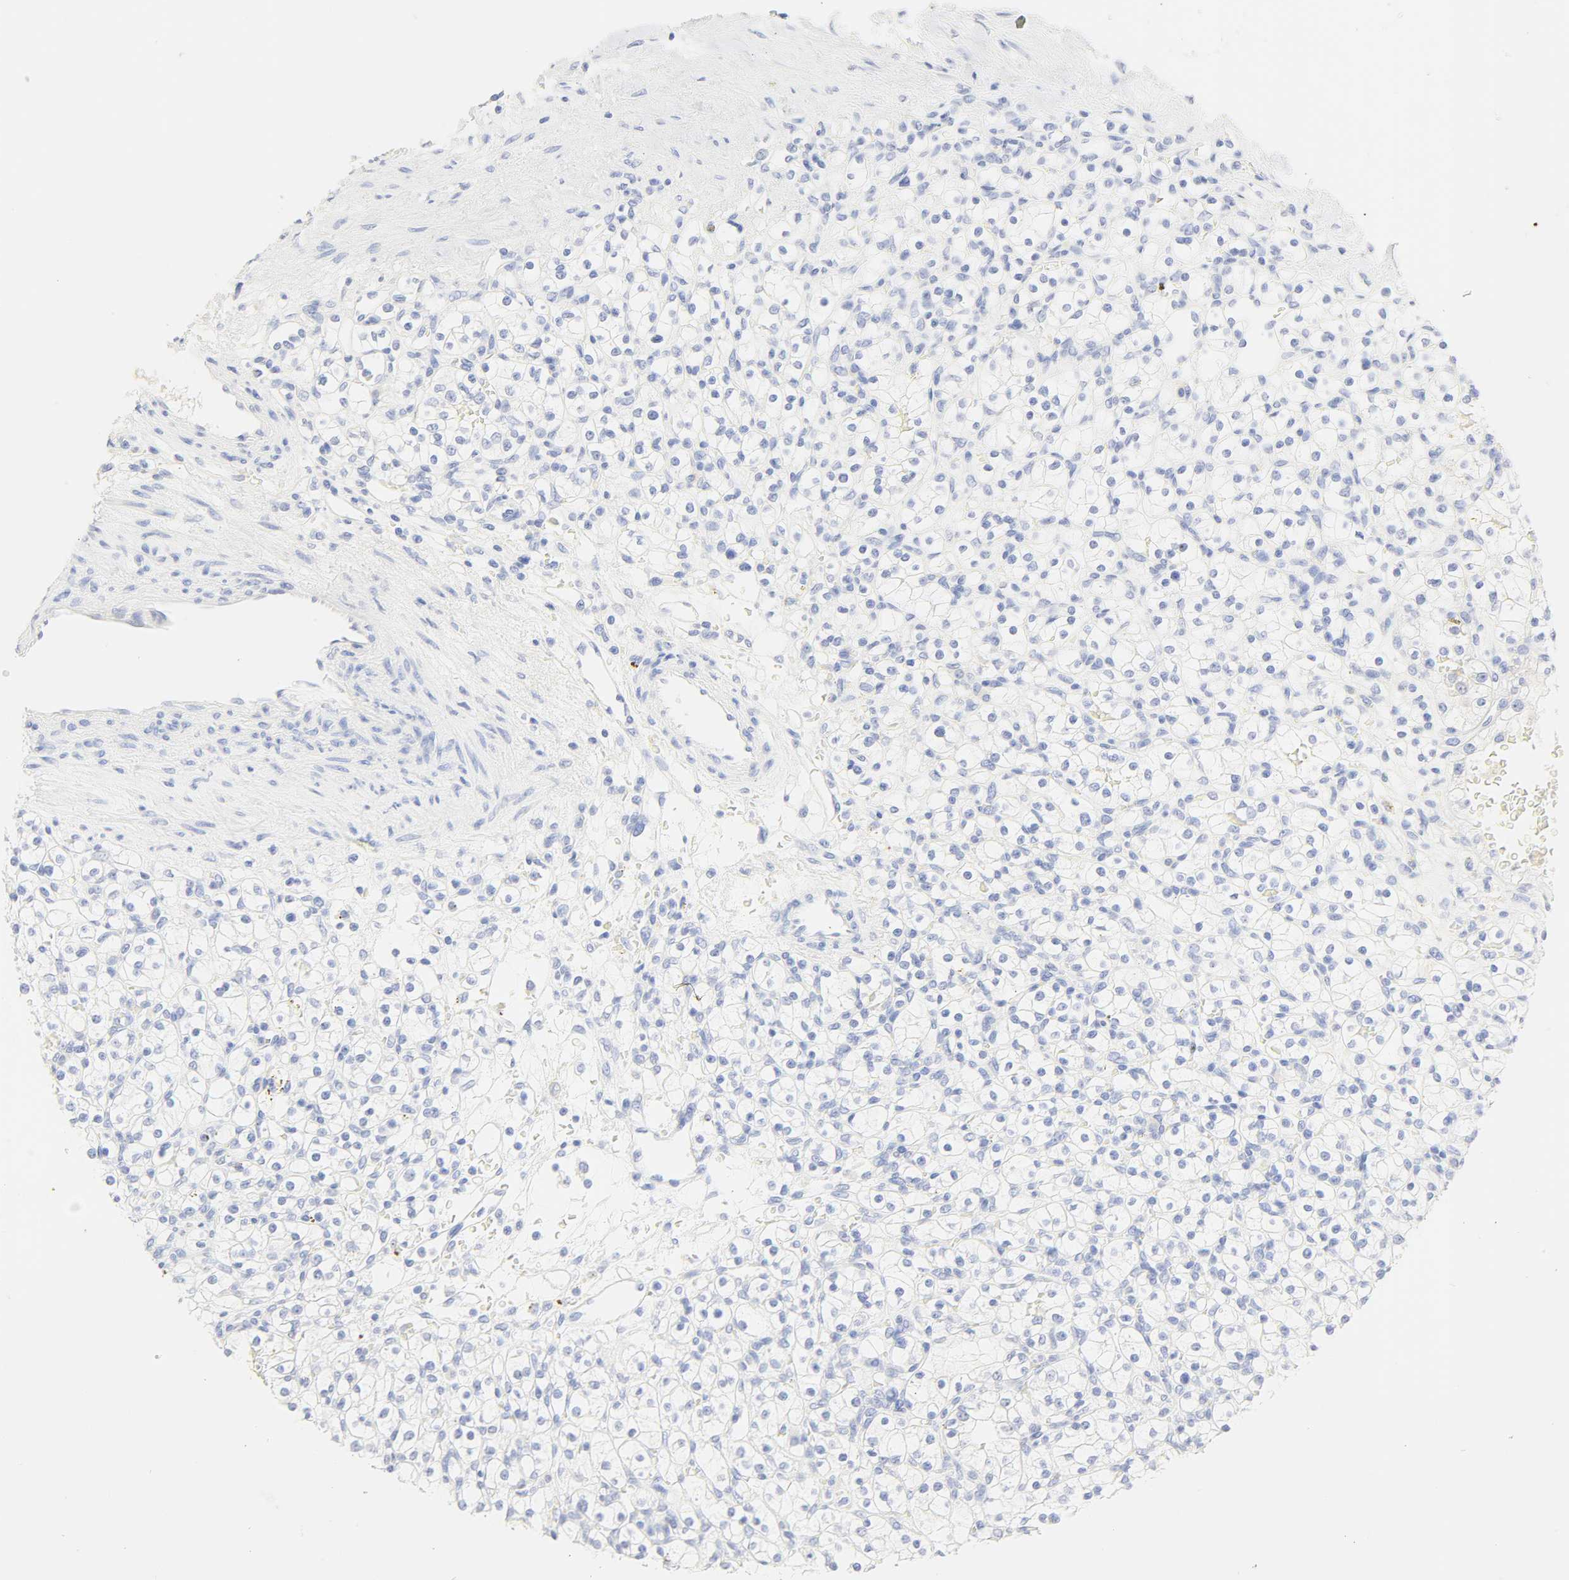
{"staining": {"intensity": "negative", "quantity": "none", "location": "none"}, "tissue": "renal cancer", "cell_type": "Tumor cells", "image_type": "cancer", "snomed": [{"axis": "morphology", "description": "Normal tissue, NOS"}, {"axis": "morphology", "description": "Adenocarcinoma, NOS"}, {"axis": "topography", "description": "Kidney"}], "caption": "IHC photomicrograph of adenocarcinoma (renal) stained for a protein (brown), which exhibits no positivity in tumor cells. (Immunohistochemistry, brightfield microscopy, high magnification).", "gene": "SLCO1B3", "patient": {"sex": "female", "age": 55}}